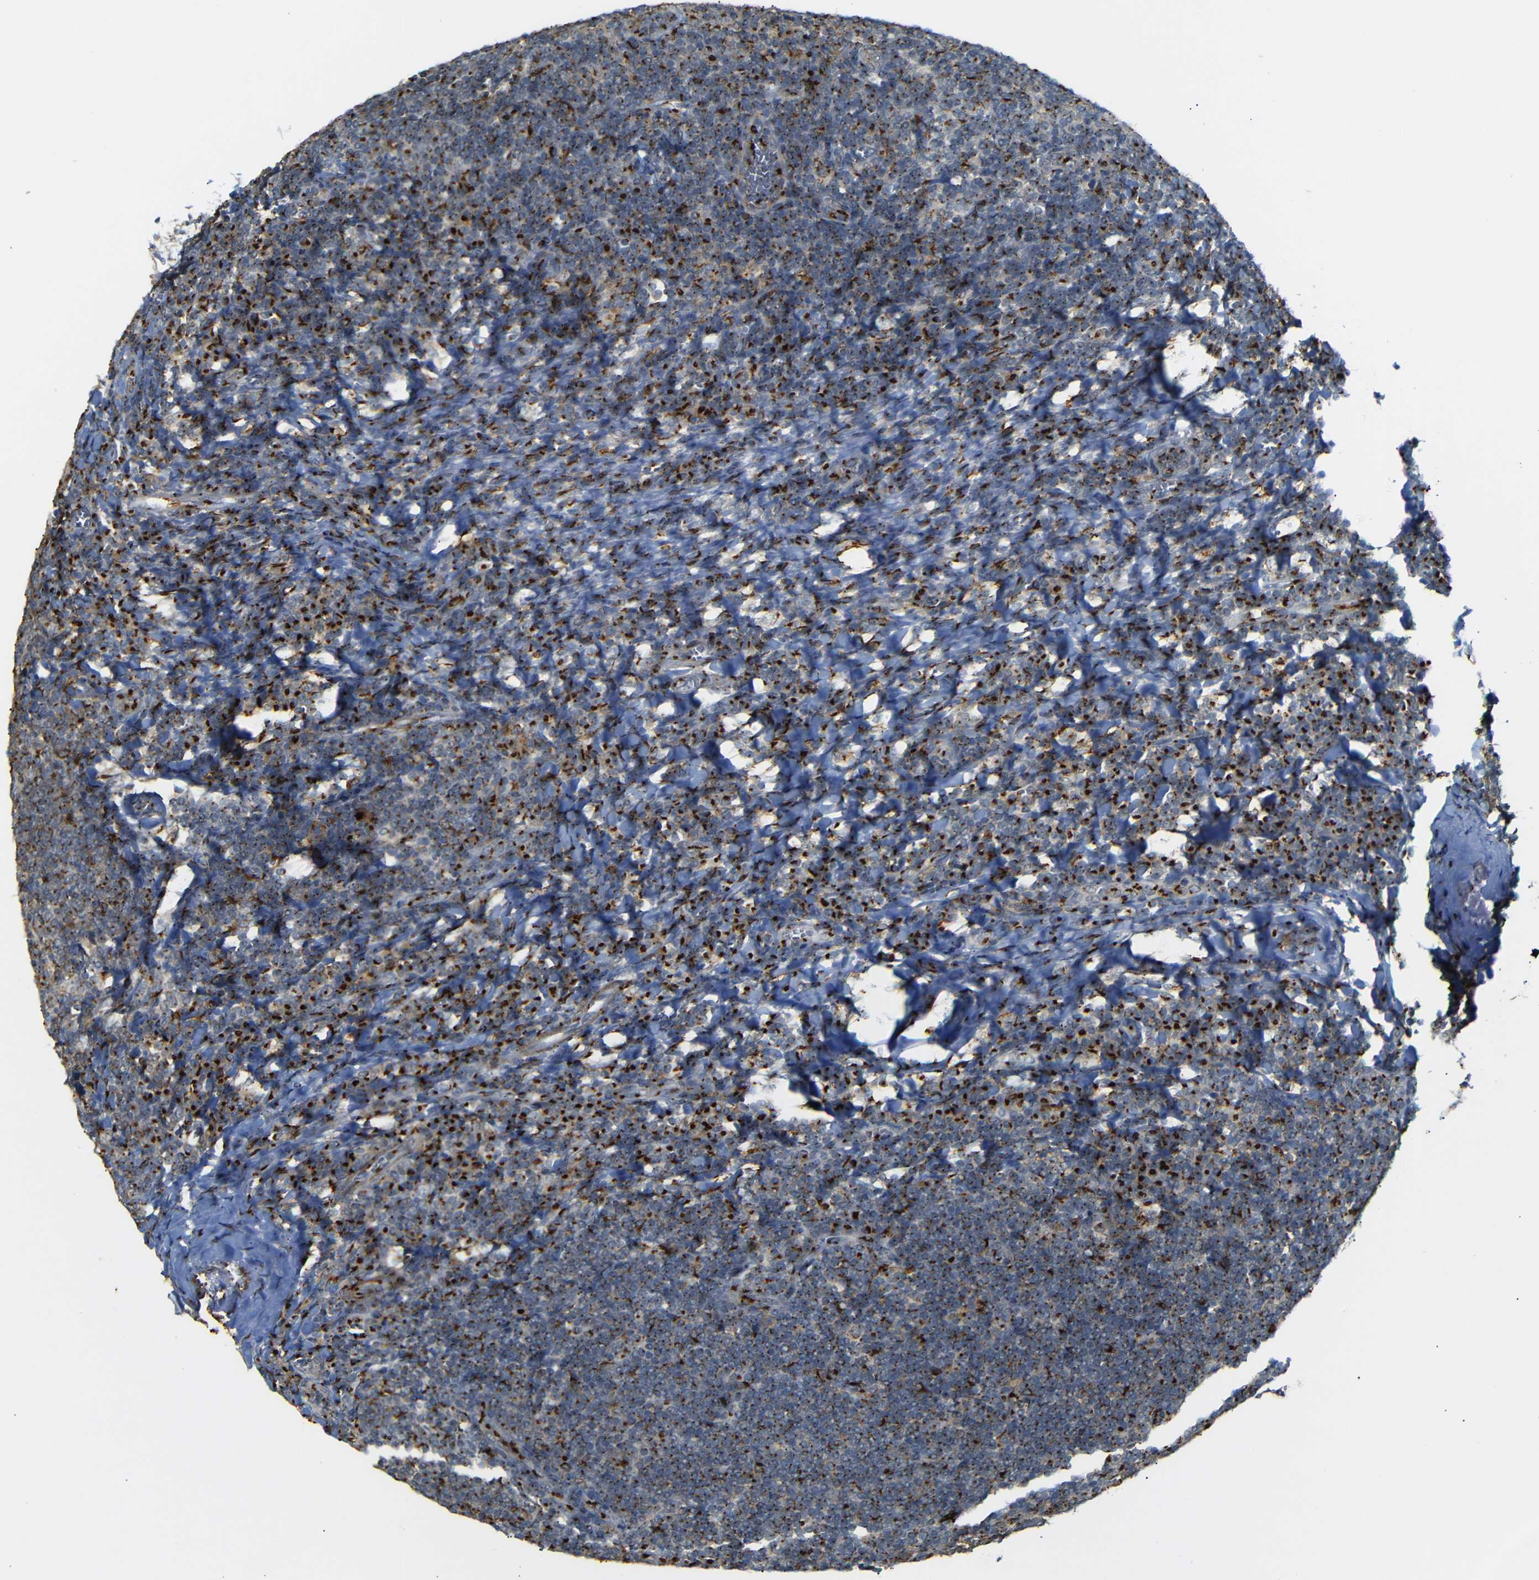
{"staining": {"intensity": "strong", "quantity": ">75%", "location": "cytoplasmic/membranous"}, "tissue": "tonsil", "cell_type": "Germinal center cells", "image_type": "normal", "snomed": [{"axis": "morphology", "description": "Normal tissue, NOS"}, {"axis": "topography", "description": "Tonsil"}], "caption": "Immunohistochemistry (IHC) photomicrograph of benign tonsil stained for a protein (brown), which reveals high levels of strong cytoplasmic/membranous expression in about >75% of germinal center cells.", "gene": "TGOLN2", "patient": {"sex": "male", "age": 37}}